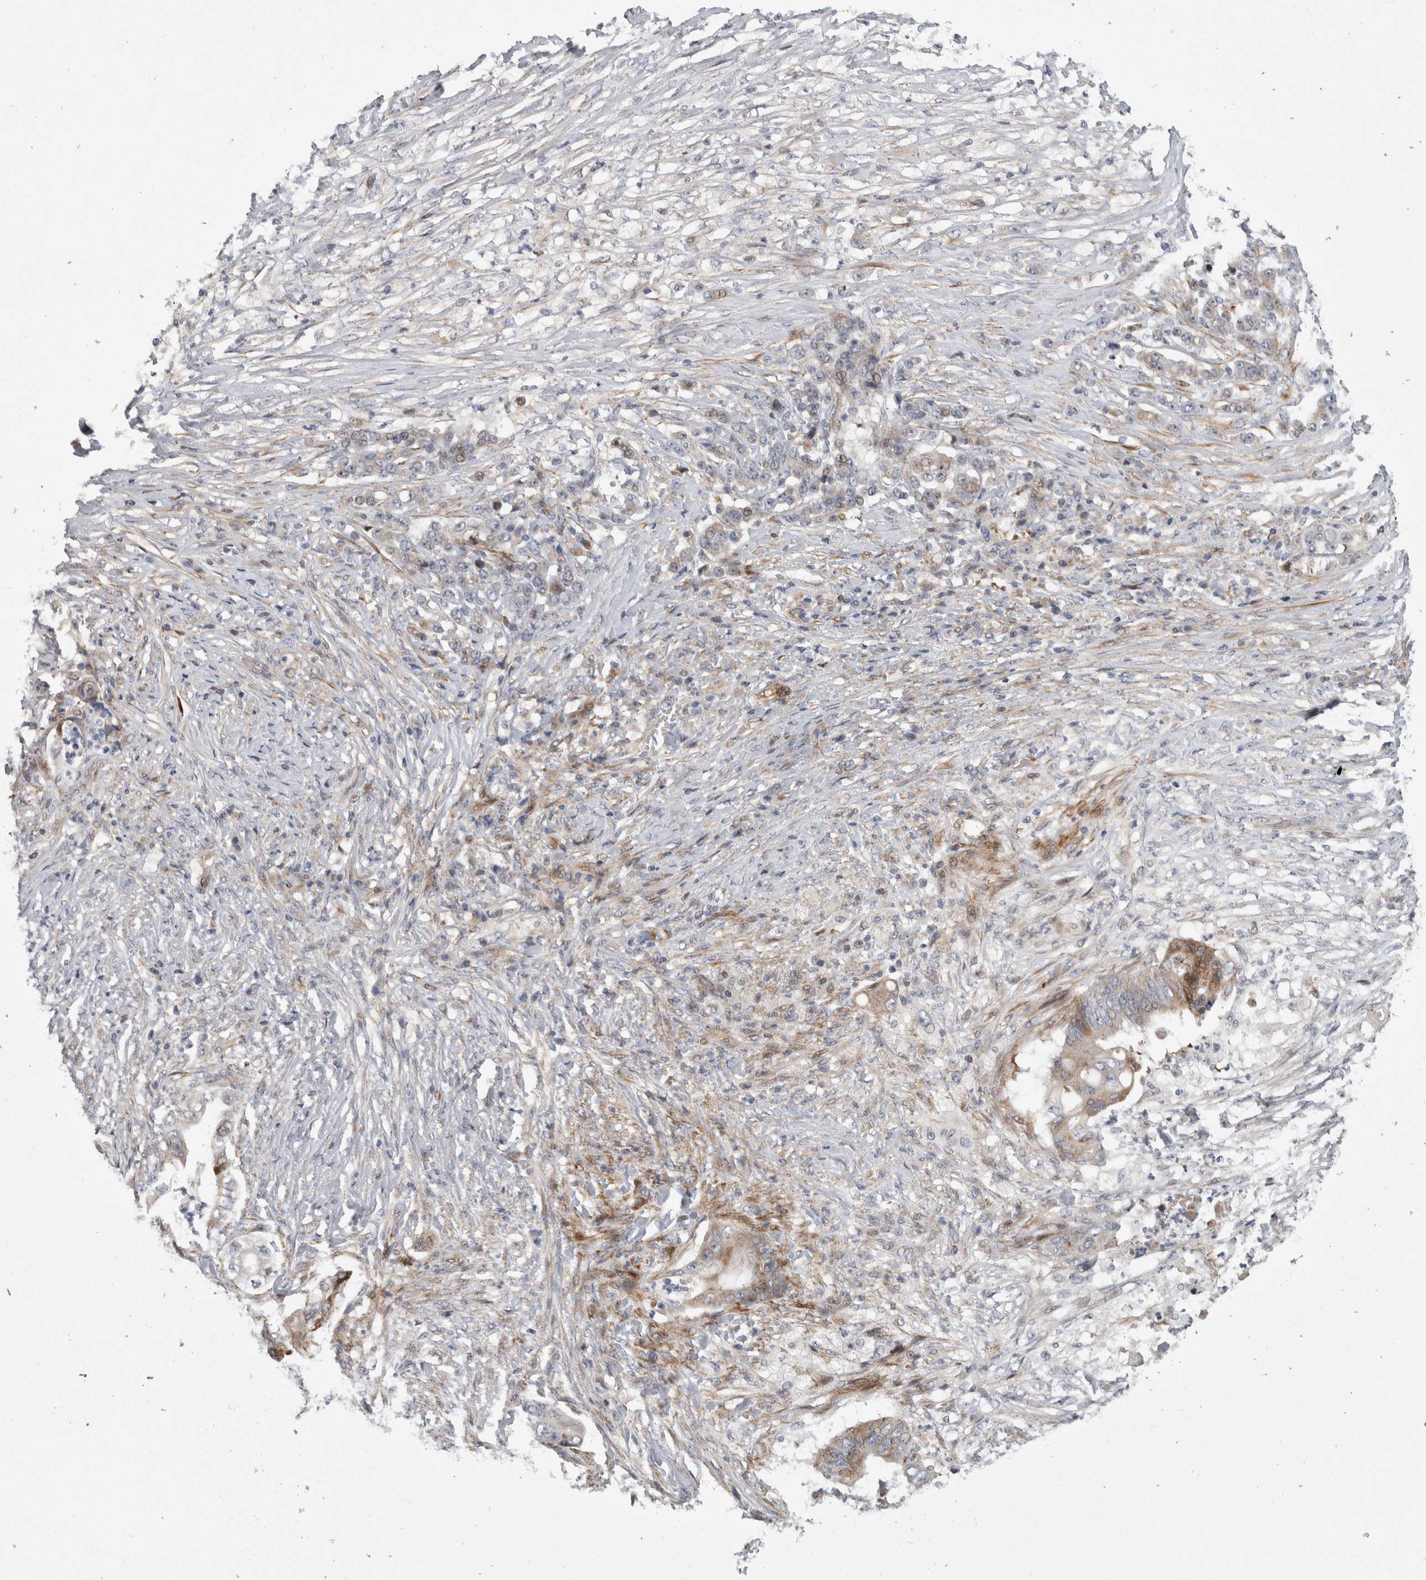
{"staining": {"intensity": "moderate", "quantity": ">75%", "location": "cytoplasmic/membranous"}, "tissue": "stomach cancer", "cell_type": "Tumor cells", "image_type": "cancer", "snomed": [{"axis": "morphology", "description": "Adenocarcinoma, NOS"}, {"axis": "topography", "description": "Stomach"}], "caption": "This is an image of immunohistochemistry (IHC) staining of stomach cancer (adenocarcinoma), which shows moderate positivity in the cytoplasmic/membranous of tumor cells.", "gene": "PSMG3", "patient": {"sex": "female", "age": 73}}